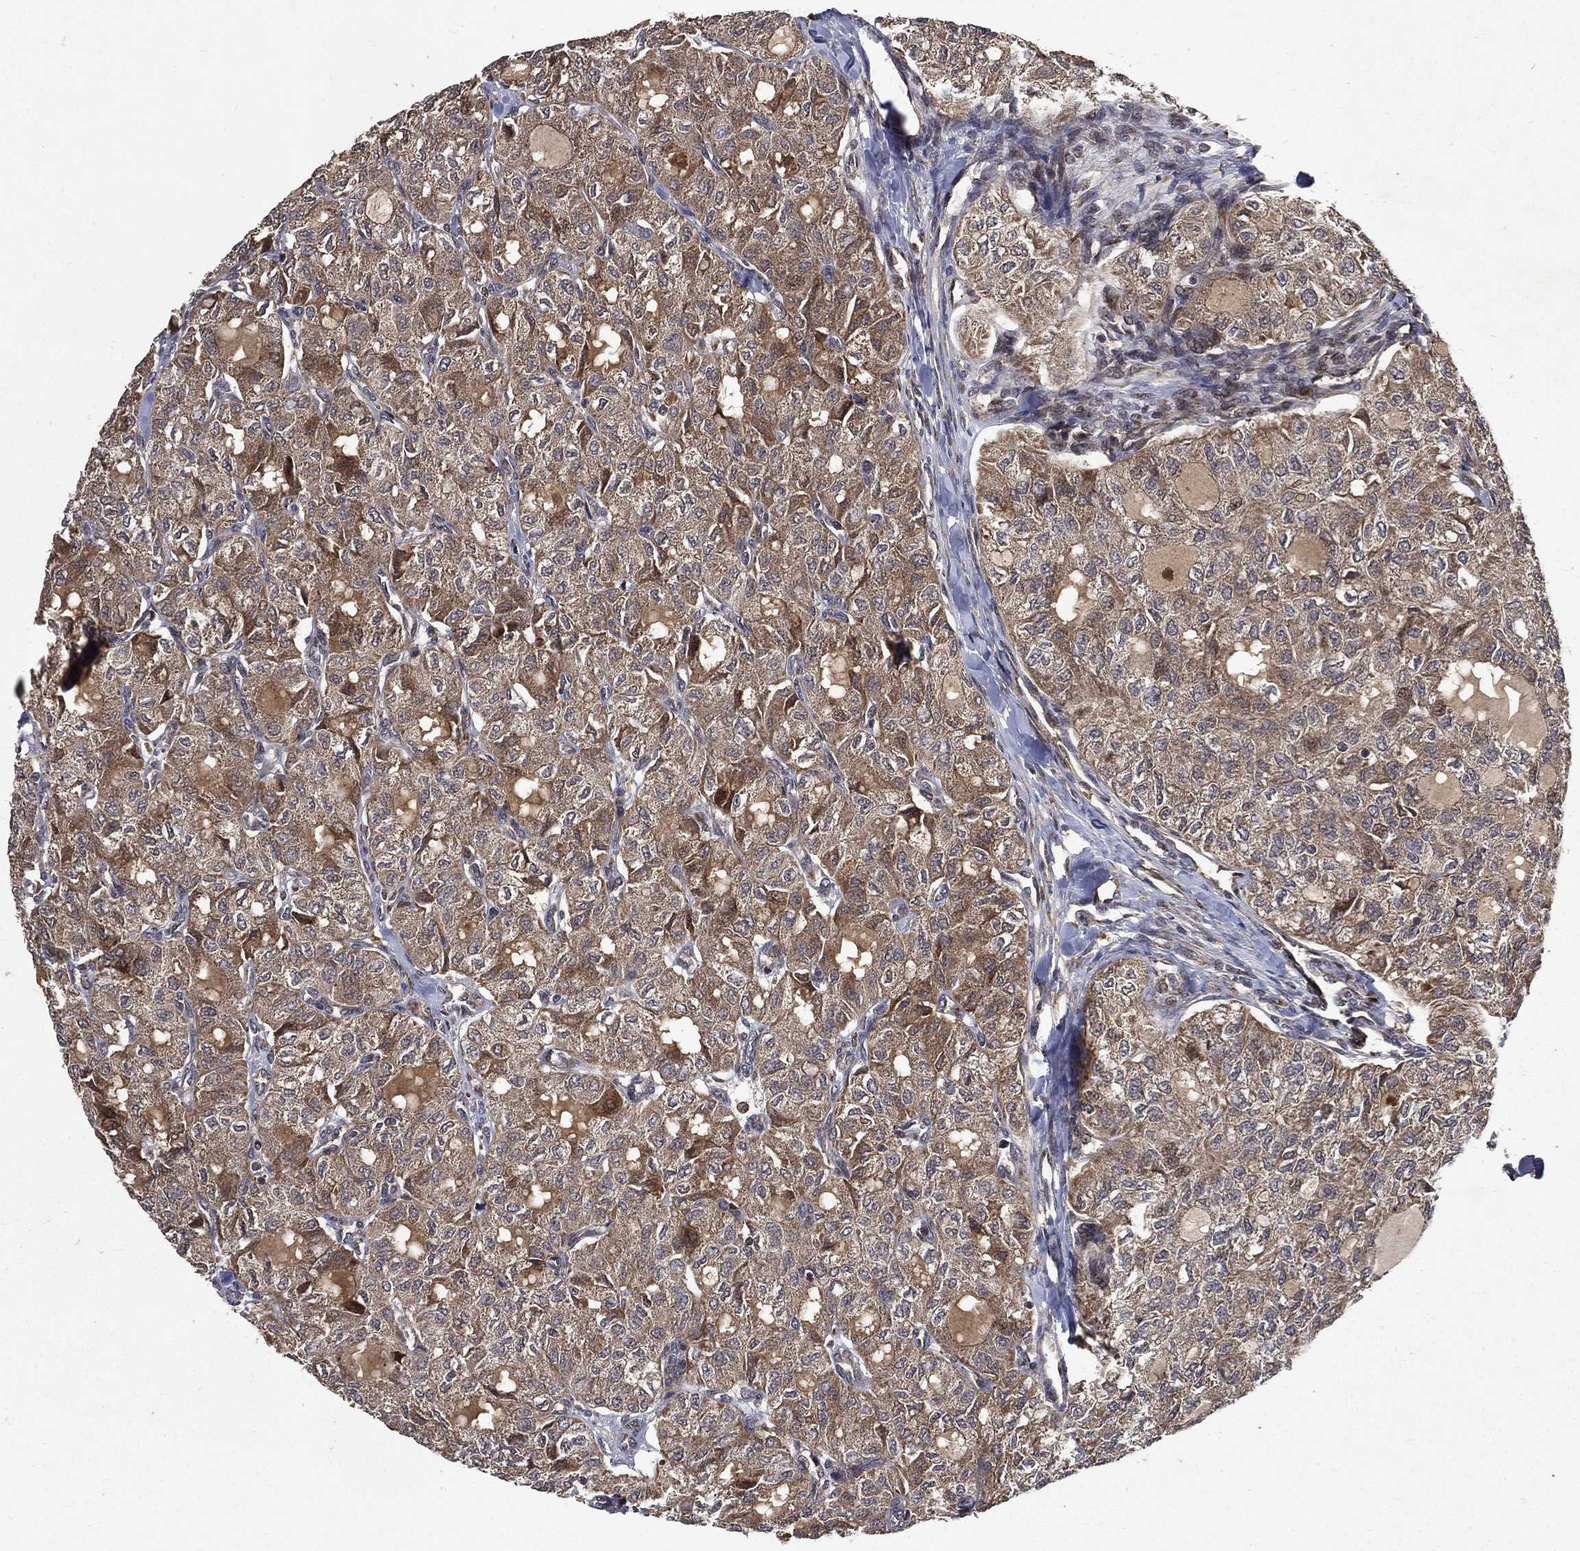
{"staining": {"intensity": "moderate", "quantity": "25%-75%", "location": "cytoplasmic/membranous"}, "tissue": "thyroid cancer", "cell_type": "Tumor cells", "image_type": "cancer", "snomed": [{"axis": "morphology", "description": "Follicular adenoma carcinoma, NOS"}, {"axis": "topography", "description": "Thyroid gland"}], "caption": "Immunohistochemical staining of thyroid cancer (follicular adenoma carcinoma) shows medium levels of moderate cytoplasmic/membranous protein staining in about 25%-75% of tumor cells. (IHC, brightfield microscopy, high magnification).", "gene": "RAB11FIP4", "patient": {"sex": "male", "age": 75}}